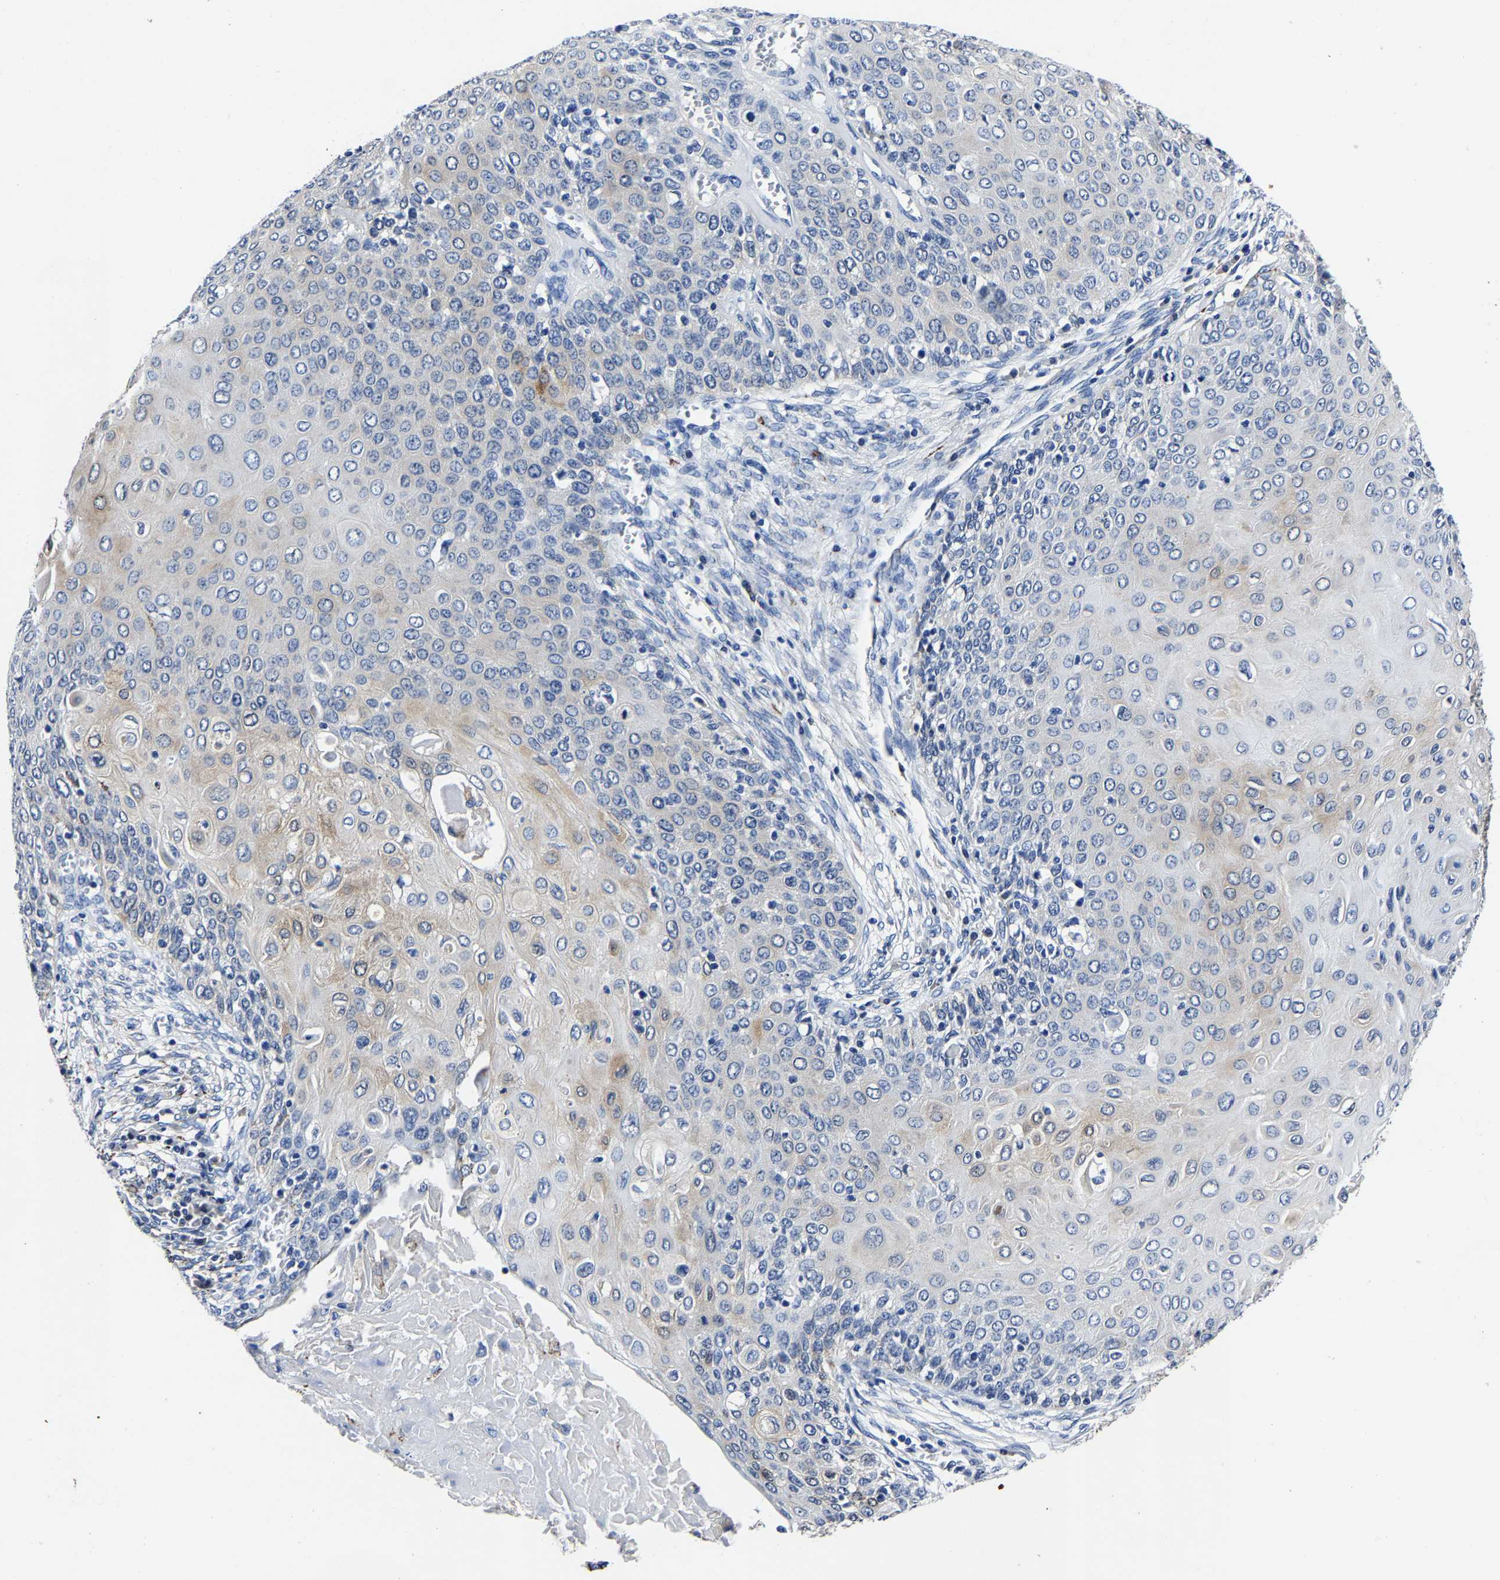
{"staining": {"intensity": "negative", "quantity": "none", "location": "none"}, "tissue": "cervical cancer", "cell_type": "Tumor cells", "image_type": "cancer", "snomed": [{"axis": "morphology", "description": "Squamous cell carcinoma, NOS"}, {"axis": "topography", "description": "Cervix"}], "caption": "An image of squamous cell carcinoma (cervical) stained for a protein reveals no brown staining in tumor cells.", "gene": "PSPH", "patient": {"sex": "female", "age": 39}}